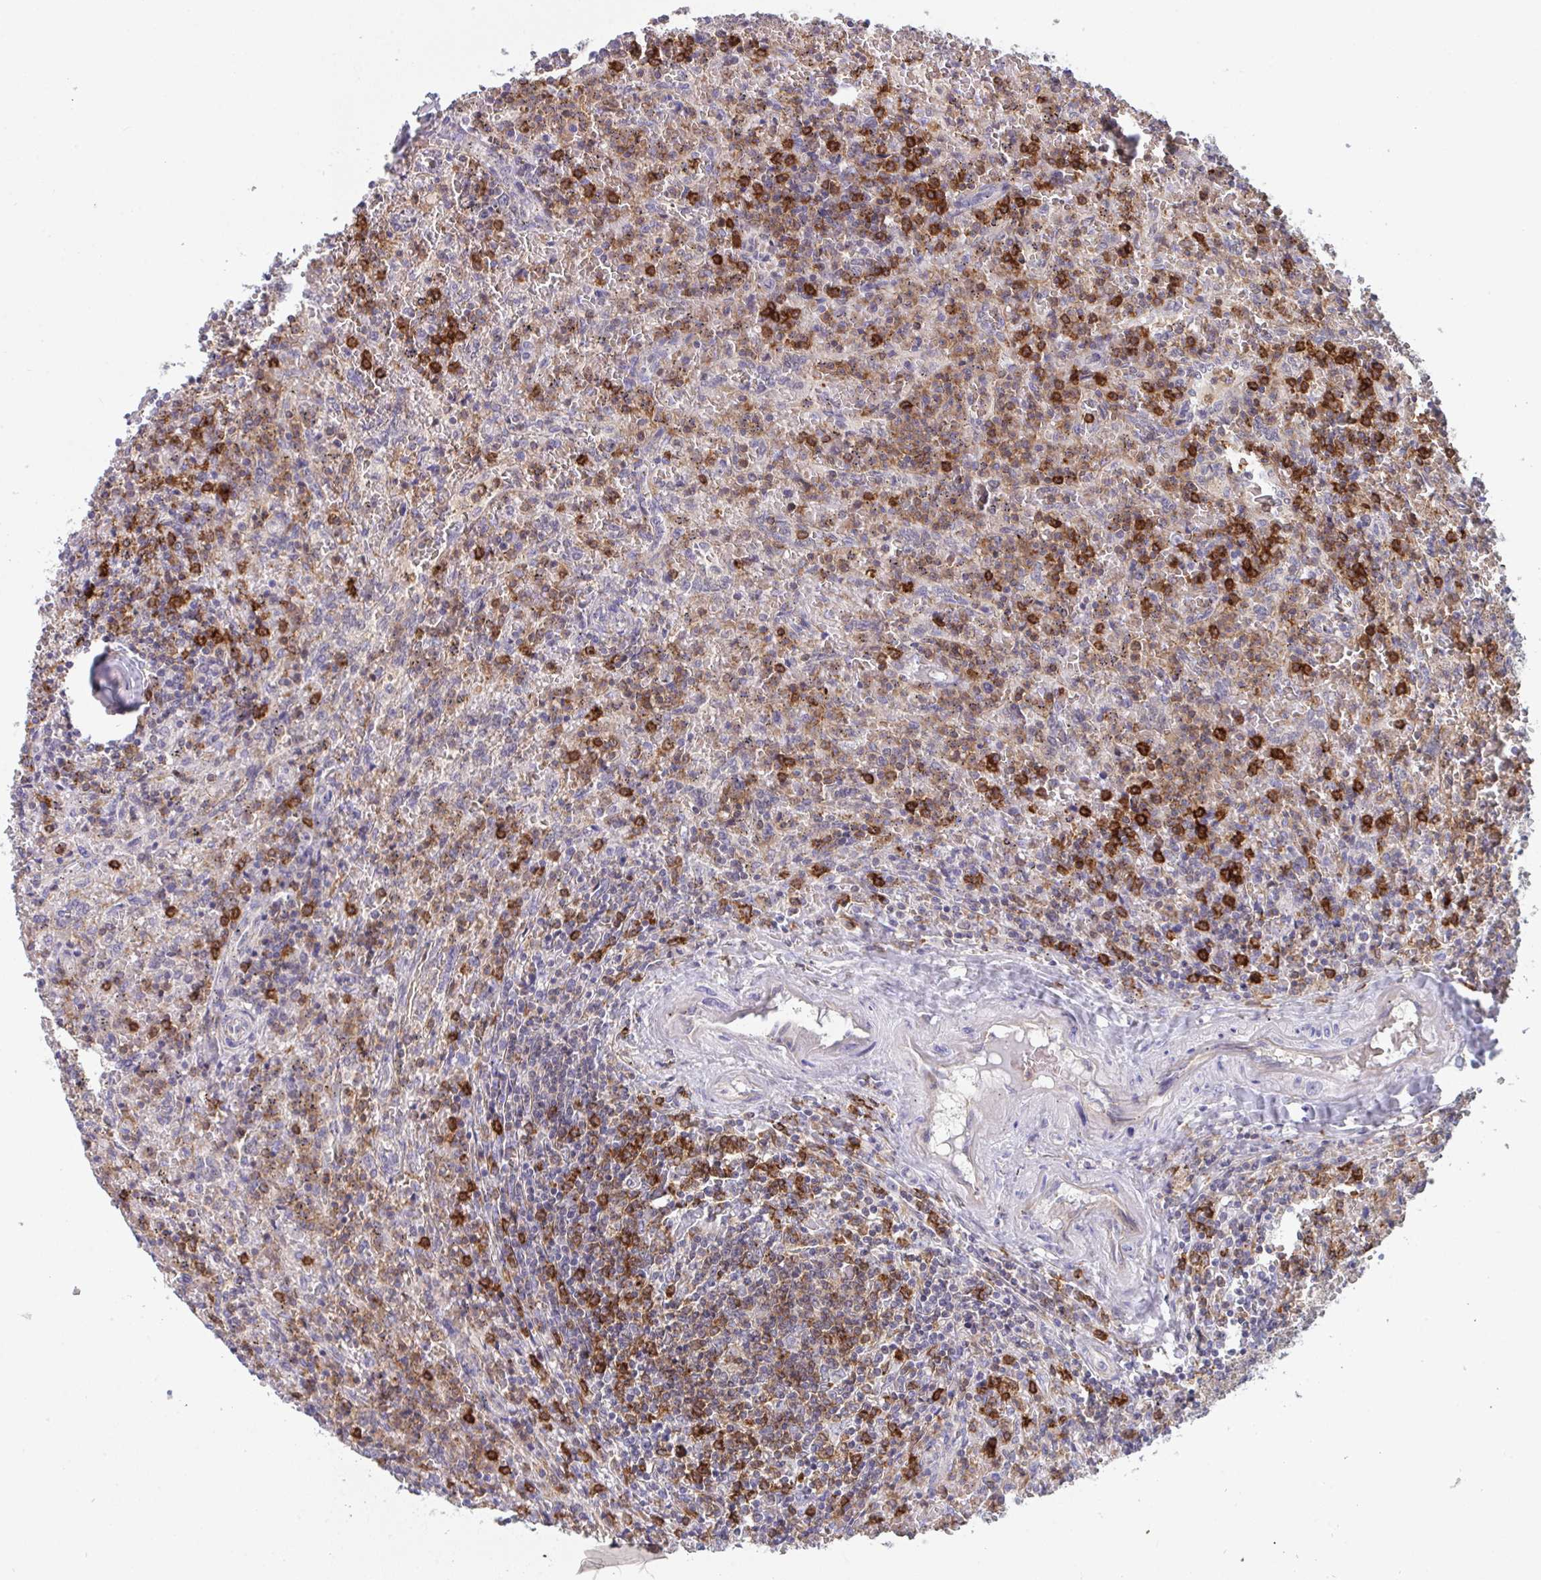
{"staining": {"intensity": "strong", "quantity": "25%-75%", "location": "cytoplasmic/membranous"}, "tissue": "lymphoma", "cell_type": "Tumor cells", "image_type": "cancer", "snomed": [{"axis": "morphology", "description": "Malignant lymphoma, non-Hodgkin's type, Low grade"}, {"axis": "topography", "description": "Spleen"}], "caption": "Lymphoma stained with DAB (3,3'-diaminobenzidine) immunohistochemistry exhibits high levels of strong cytoplasmic/membranous expression in approximately 25%-75% of tumor cells.", "gene": "DISP2", "patient": {"sex": "female", "age": 64}}